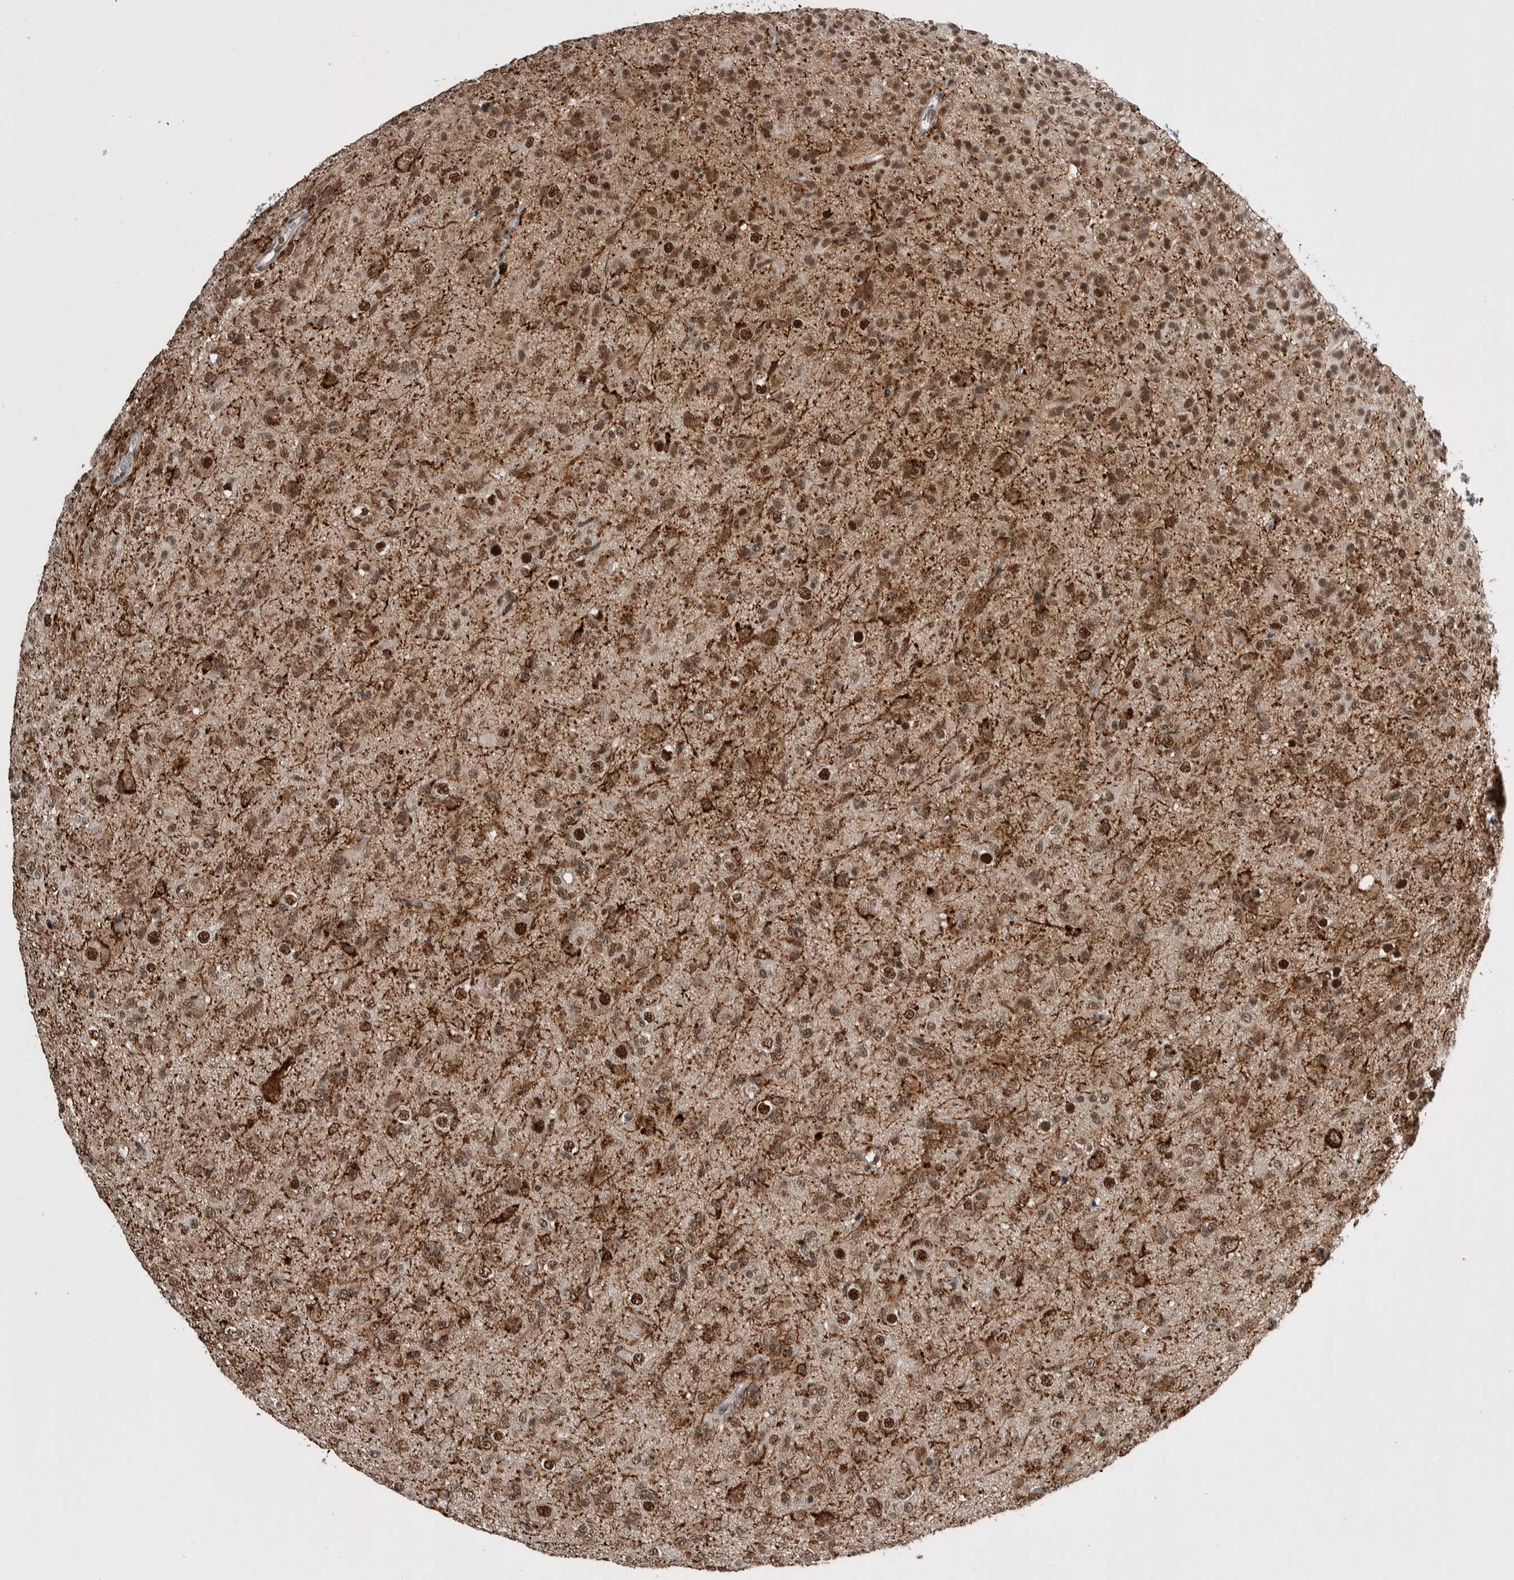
{"staining": {"intensity": "moderate", "quantity": ">75%", "location": "nuclear"}, "tissue": "glioma", "cell_type": "Tumor cells", "image_type": "cancer", "snomed": [{"axis": "morphology", "description": "Glioma, malignant, Low grade"}, {"axis": "topography", "description": "Brain"}], "caption": "This image shows immunohistochemistry (IHC) staining of malignant glioma (low-grade), with medium moderate nuclear staining in about >75% of tumor cells.", "gene": "DMTF1", "patient": {"sex": "male", "age": 65}}